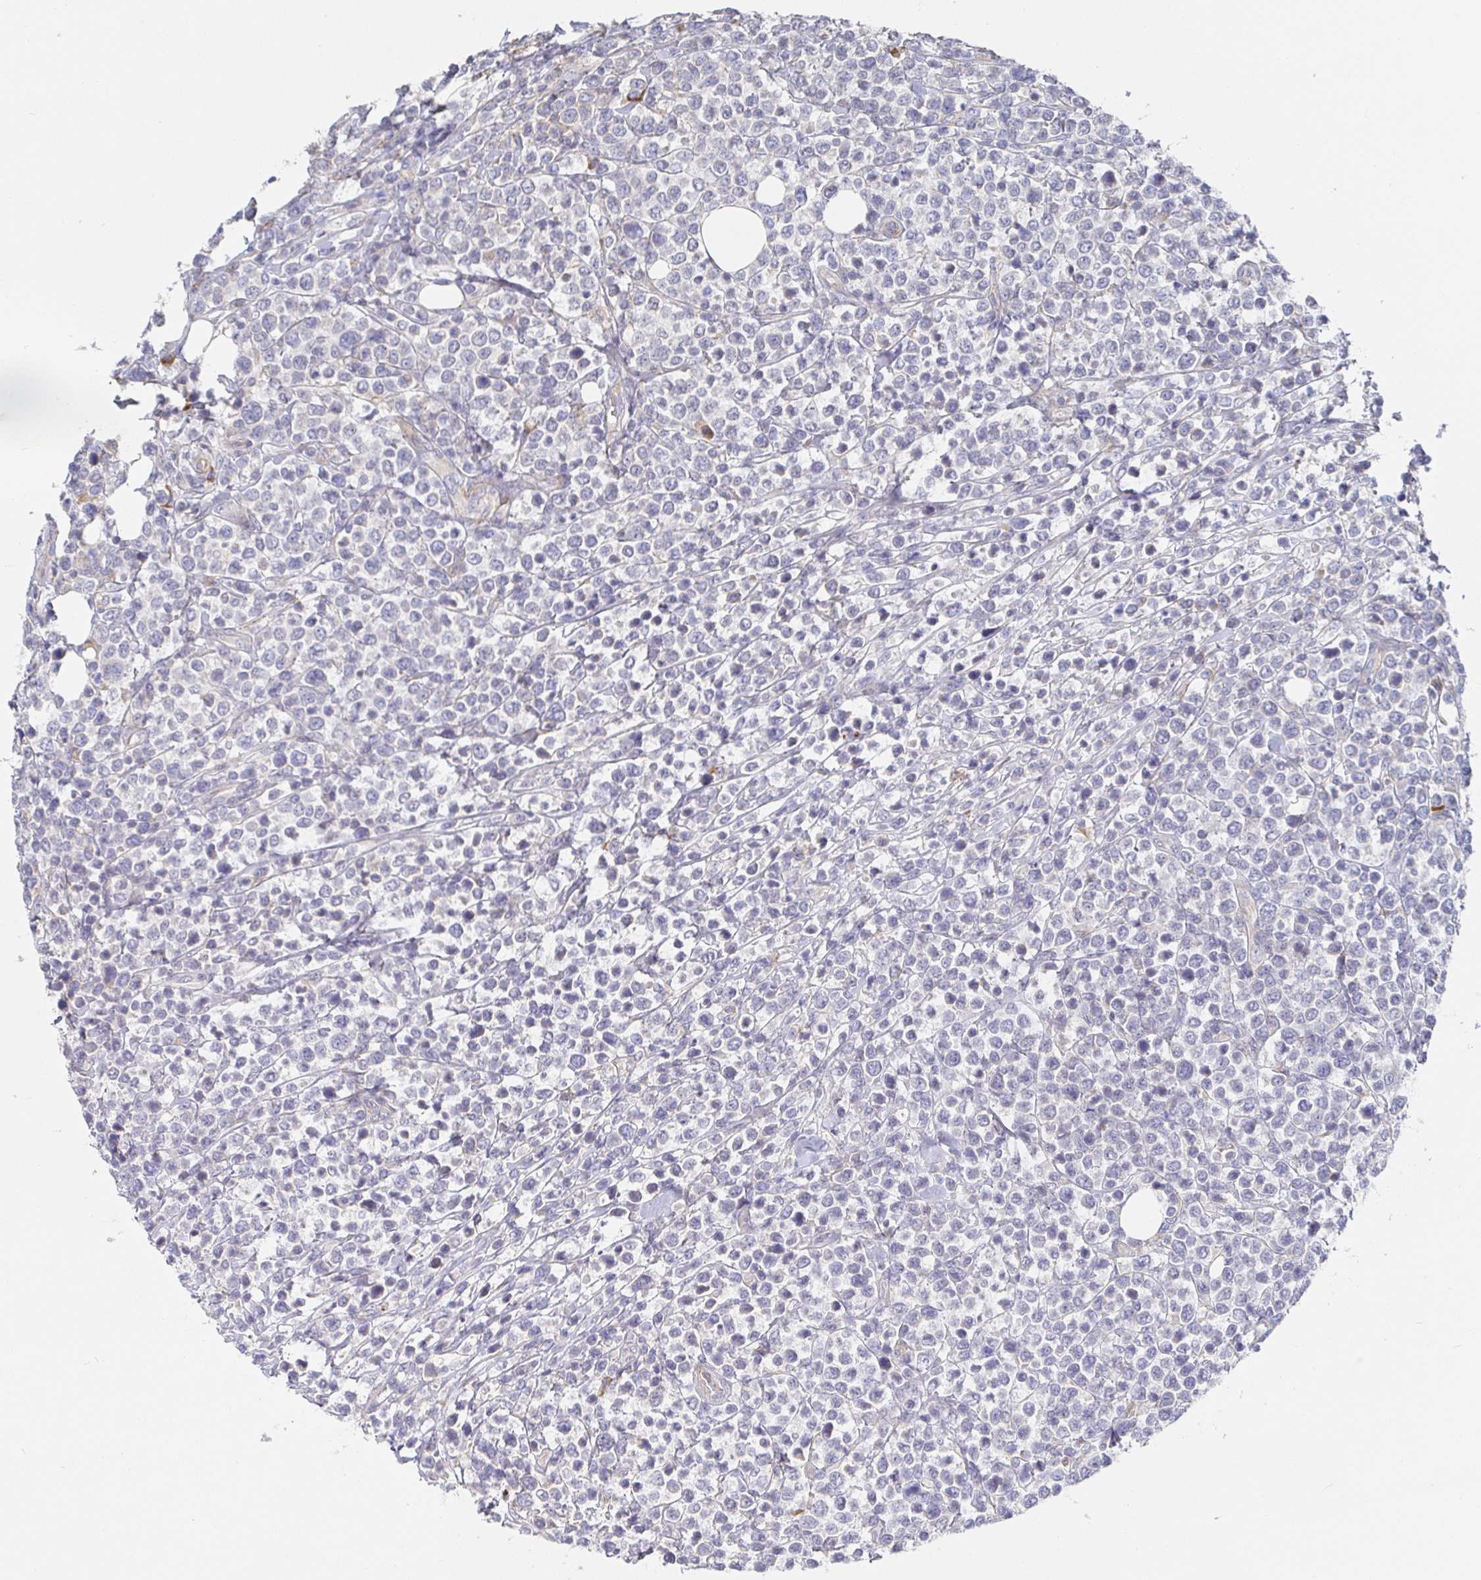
{"staining": {"intensity": "negative", "quantity": "none", "location": "none"}, "tissue": "lymphoma", "cell_type": "Tumor cells", "image_type": "cancer", "snomed": [{"axis": "morphology", "description": "Malignant lymphoma, non-Hodgkin's type, High grade"}, {"axis": "topography", "description": "Soft tissue"}], "caption": "Tumor cells show no significant protein staining in malignant lymphoma, non-Hodgkin's type (high-grade).", "gene": "IRAK2", "patient": {"sex": "female", "age": 56}}